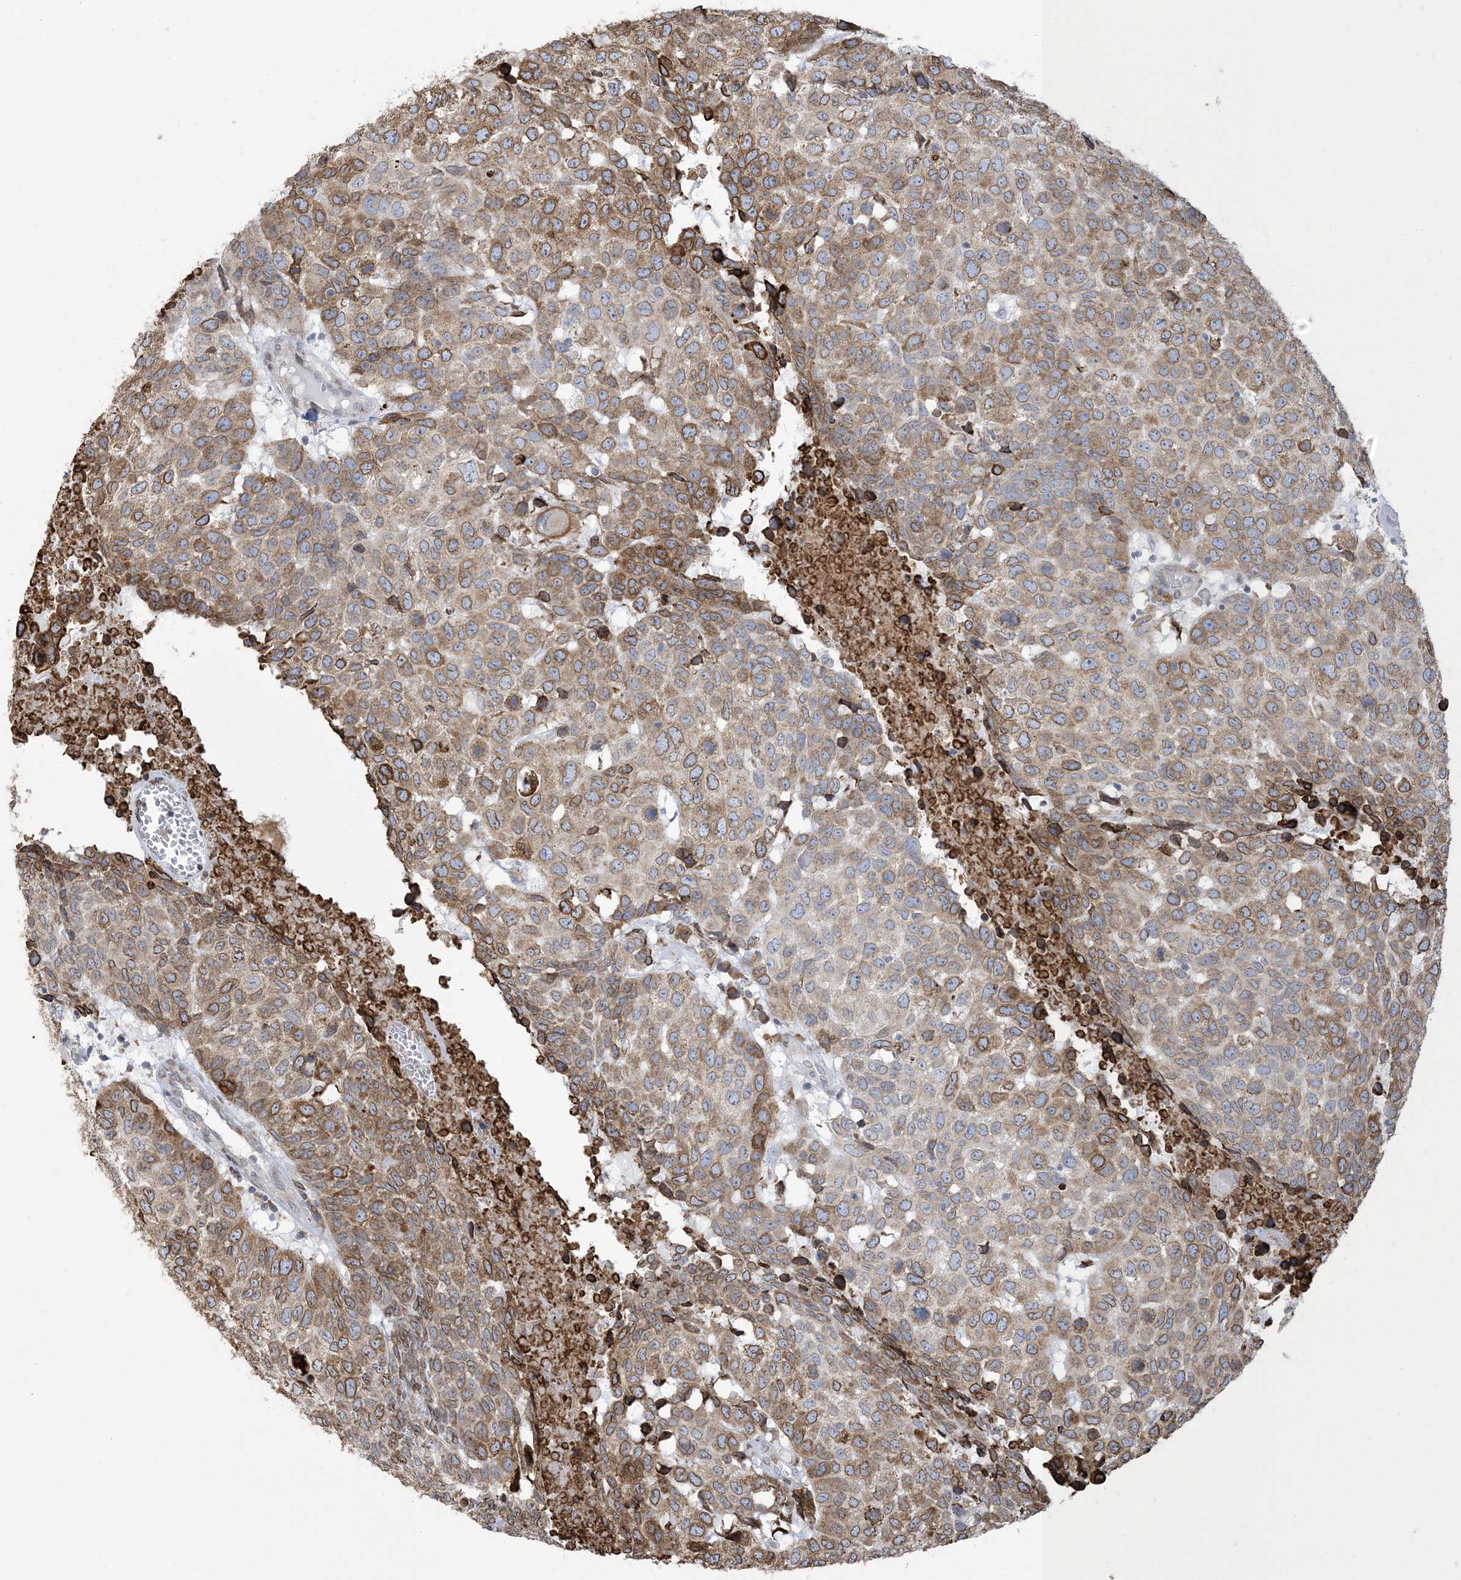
{"staining": {"intensity": "moderate", "quantity": ">75%", "location": "cytoplasmic/membranous"}, "tissue": "head and neck cancer", "cell_type": "Tumor cells", "image_type": "cancer", "snomed": [{"axis": "morphology", "description": "Squamous cell carcinoma, NOS"}, {"axis": "topography", "description": "Head-Neck"}], "caption": "Immunohistochemical staining of head and neck squamous cell carcinoma exhibits medium levels of moderate cytoplasmic/membranous staining in about >75% of tumor cells.", "gene": "SHANK1", "patient": {"sex": "male", "age": 66}}